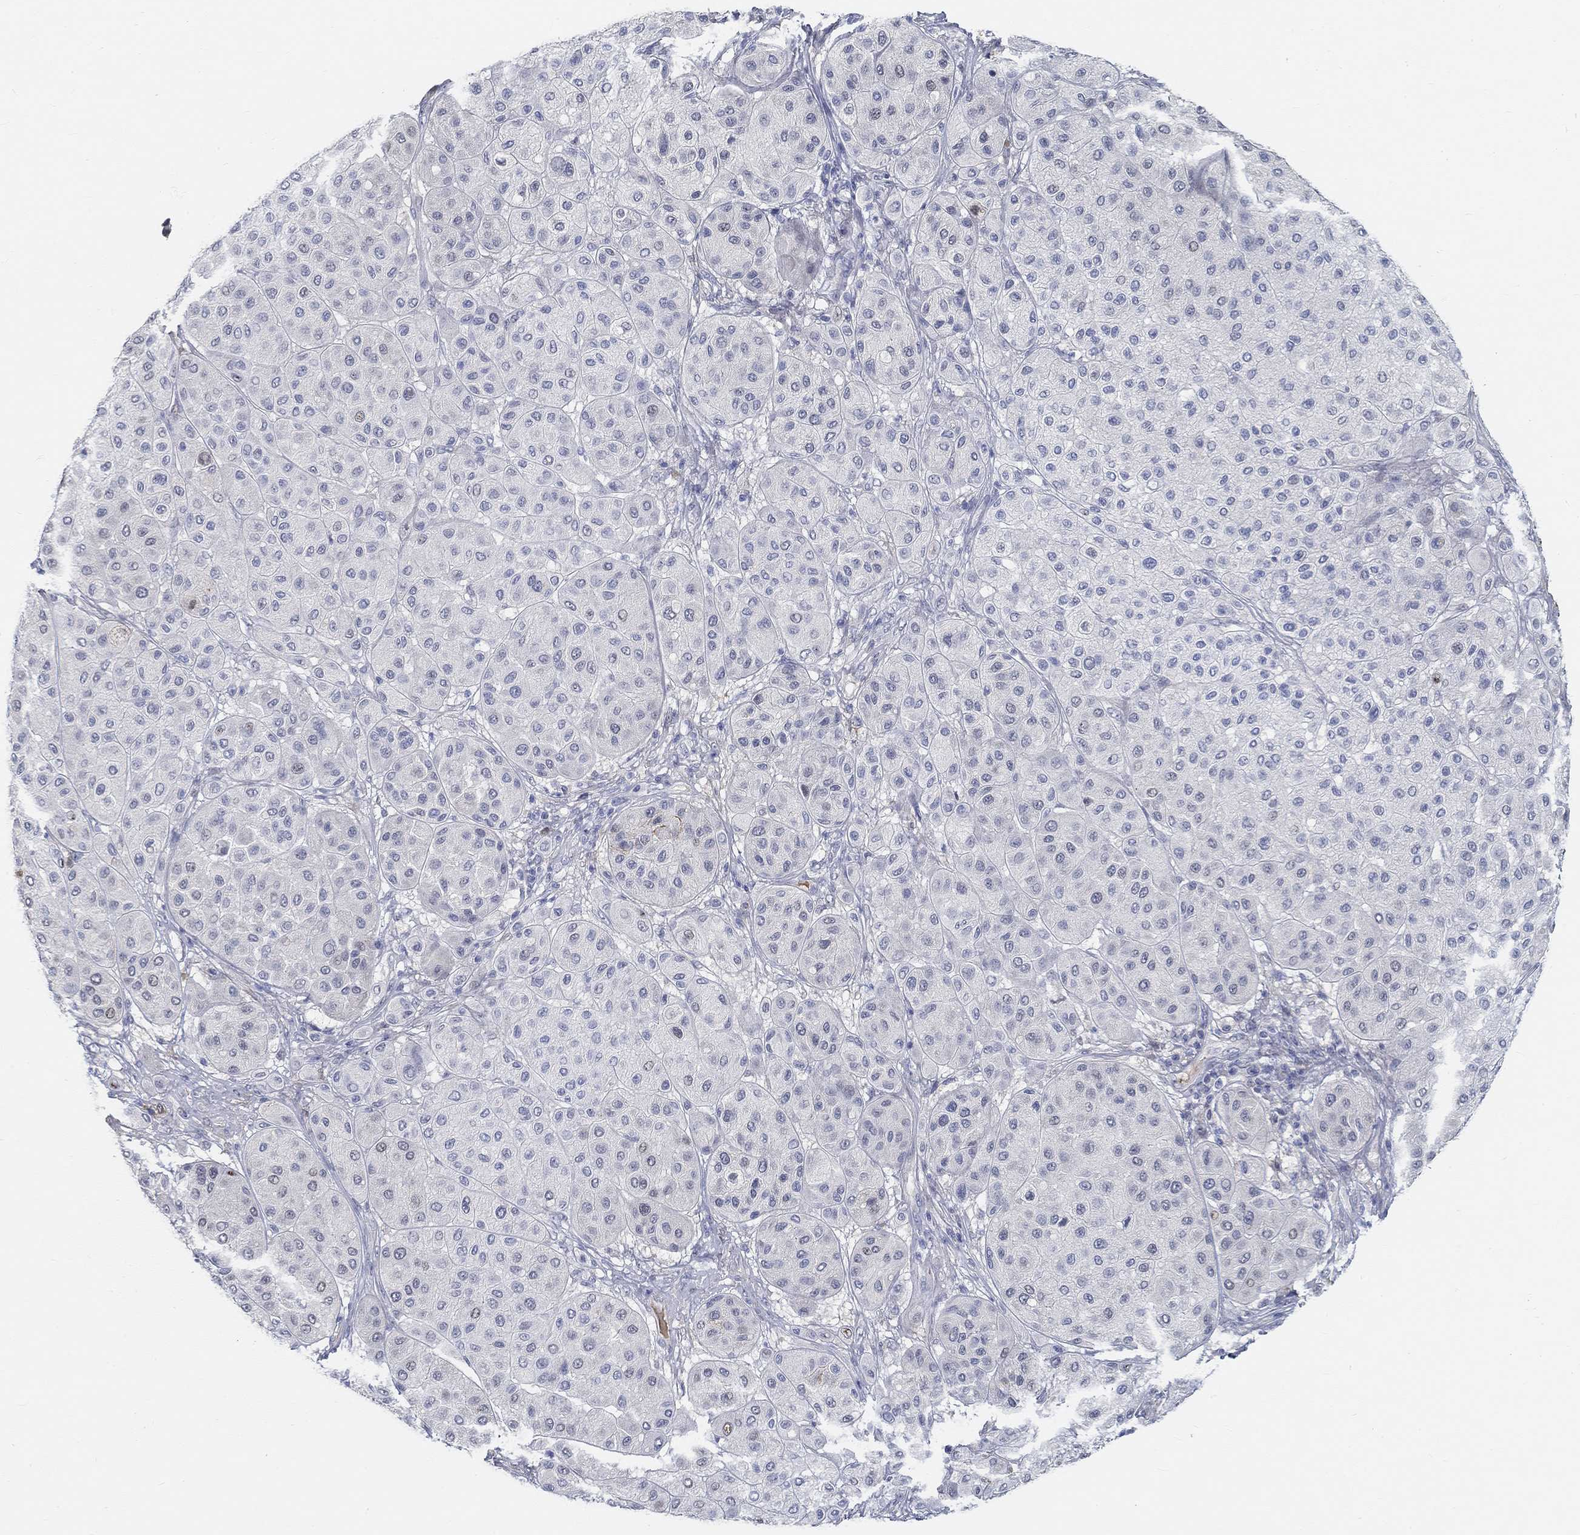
{"staining": {"intensity": "weak", "quantity": "<25%", "location": "nuclear"}, "tissue": "melanoma", "cell_type": "Tumor cells", "image_type": "cancer", "snomed": [{"axis": "morphology", "description": "Malignant melanoma, Metastatic site"}, {"axis": "topography", "description": "Smooth muscle"}], "caption": "Image shows no protein staining in tumor cells of melanoma tissue.", "gene": "SNTG2", "patient": {"sex": "male", "age": 41}}